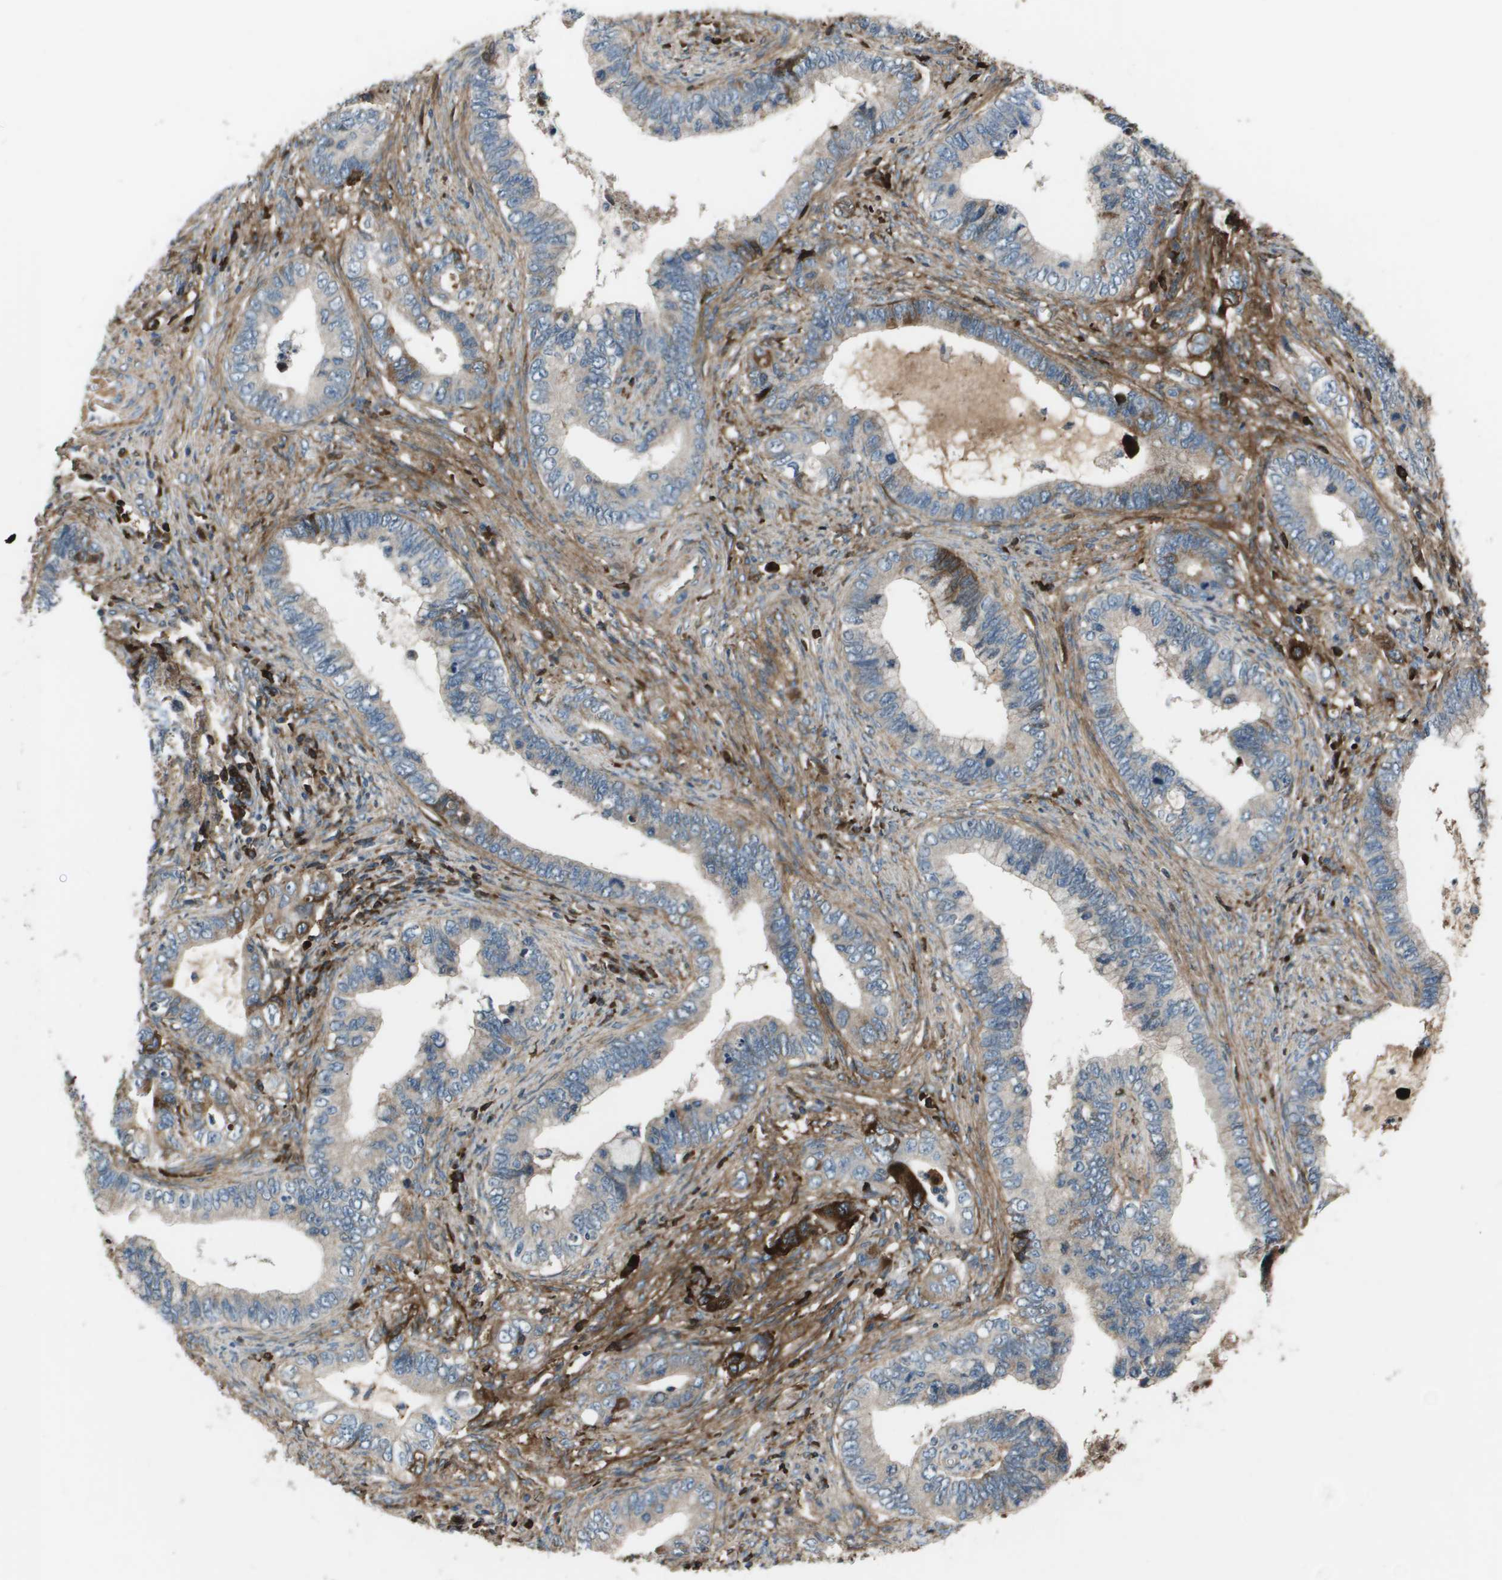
{"staining": {"intensity": "weak", "quantity": "<25%", "location": "cytoplasmic/membranous"}, "tissue": "cervical cancer", "cell_type": "Tumor cells", "image_type": "cancer", "snomed": [{"axis": "morphology", "description": "Adenocarcinoma, NOS"}, {"axis": "topography", "description": "Cervix"}], "caption": "An image of human adenocarcinoma (cervical) is negative for staining in tumor cells.", "gene": "PCOLCE", "patient": {"sex": "female", "age": 44}}